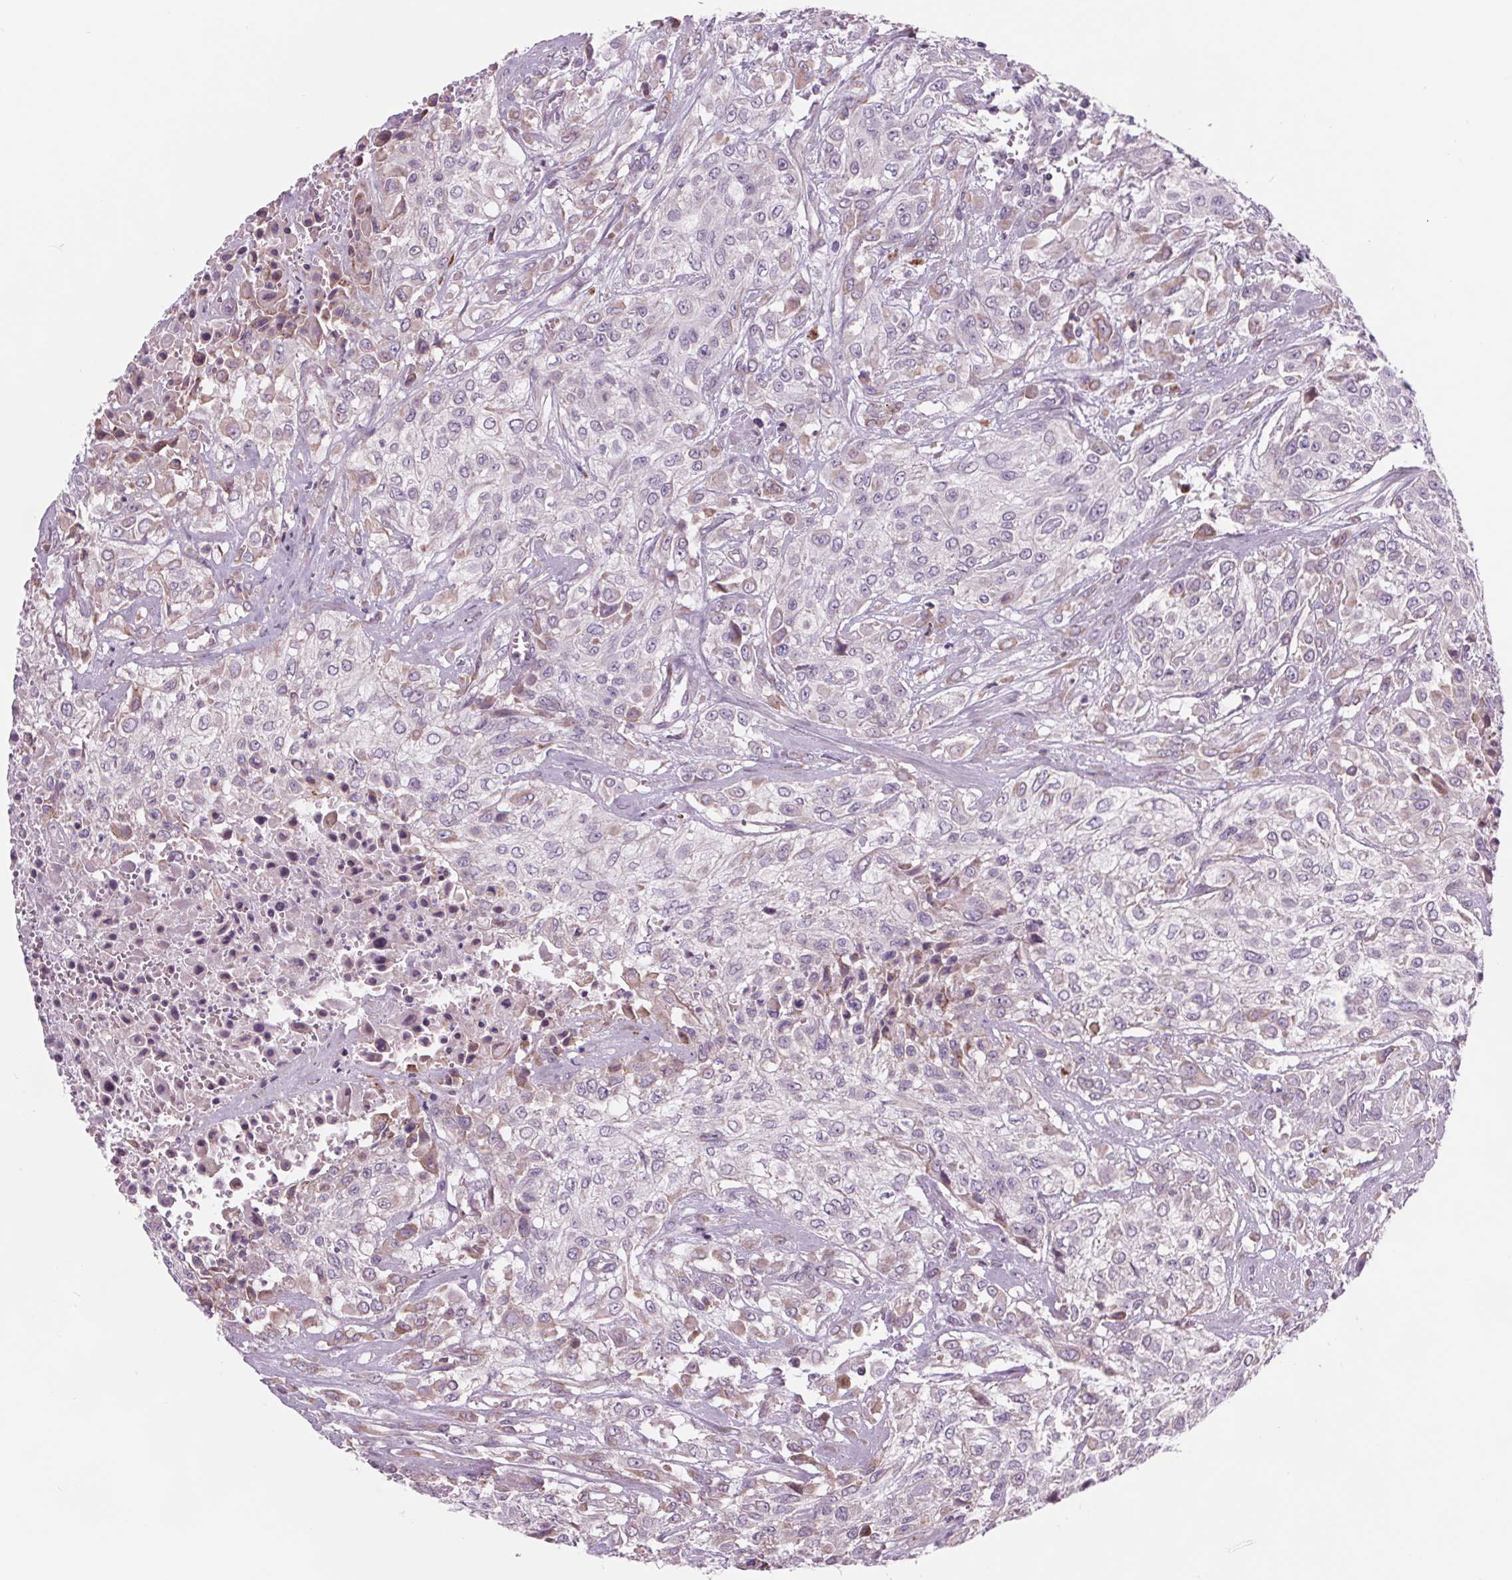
{"staining": {"intensity": "negative", "quantity": "none", "location": "none"}, "tissue": "urothelial cancer", "cell_type": "Tumor cells", "image_type": "cancer", "snomed": [{"axis": "morphology", "description": "Urothelial carcinoma, High grade"}, {"axis": "topography", "description": "Urinary bladder"}], "caption": "IHC histopathology image of human high-grade urothelial carcinoma stained for a protein (brown), which demonstrates no positivity in tumor cells.", "gene": "SAMD5", "patient": {"sex": "male", "age": 57}}